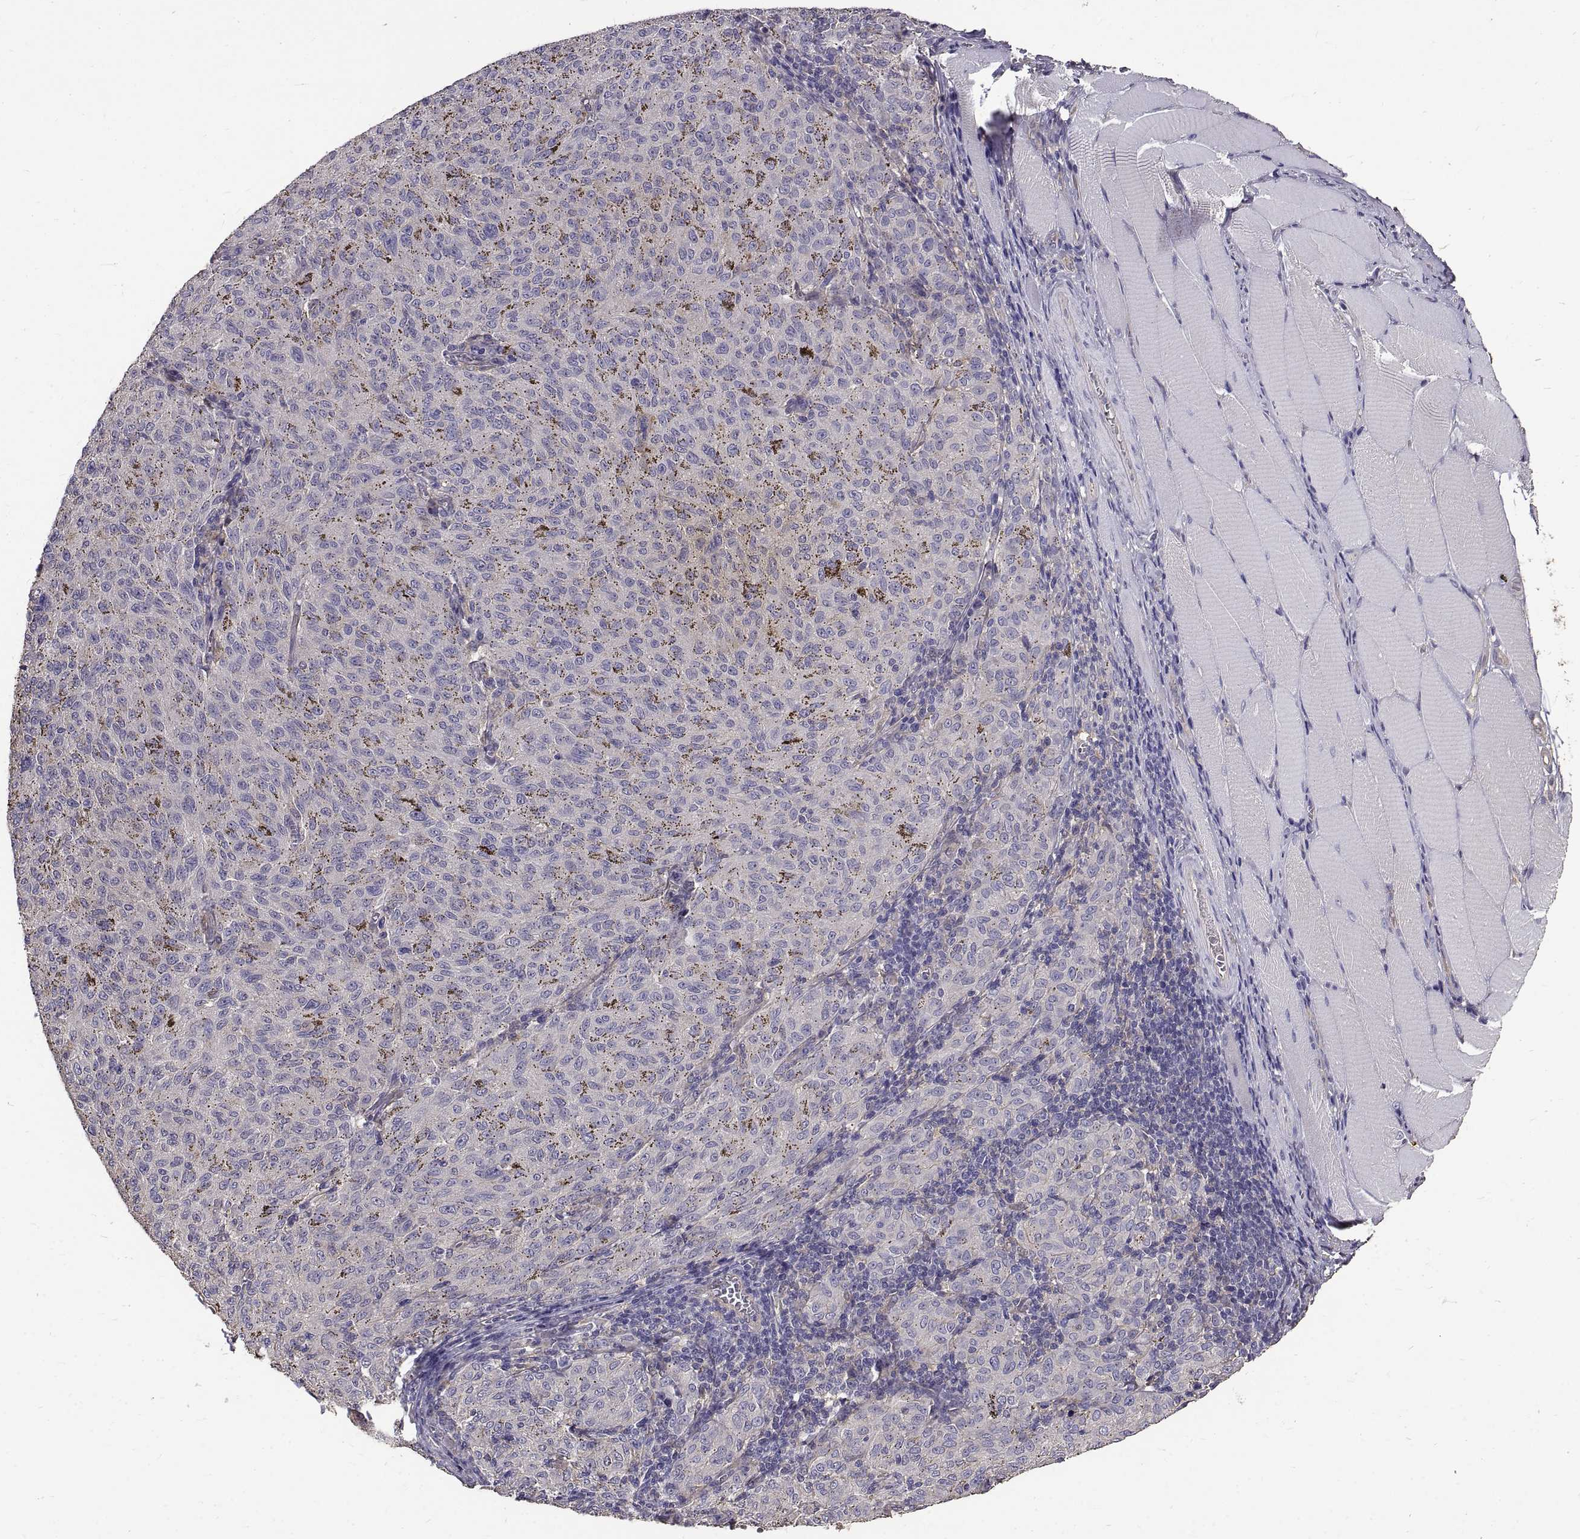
{"staining": {"intensity": "weak", "quantity": "<25%", "location": "cytoplasmic/membranous"}, "tissue": "melanoma", "cell_type": "Tumor cells", "image_type": "cancer", "snomed": [{"axis": "morphology", "description": "Malignant melanoma, NOS"}, {"axis": "topography", "description": "Skin"}], "caption": "Malignant melanoma stained for a protein using immunohistochemistry exhibits no expression tumor cells.", "gene": "PEA15", "patient": {"sex": "female", "age": 72}}